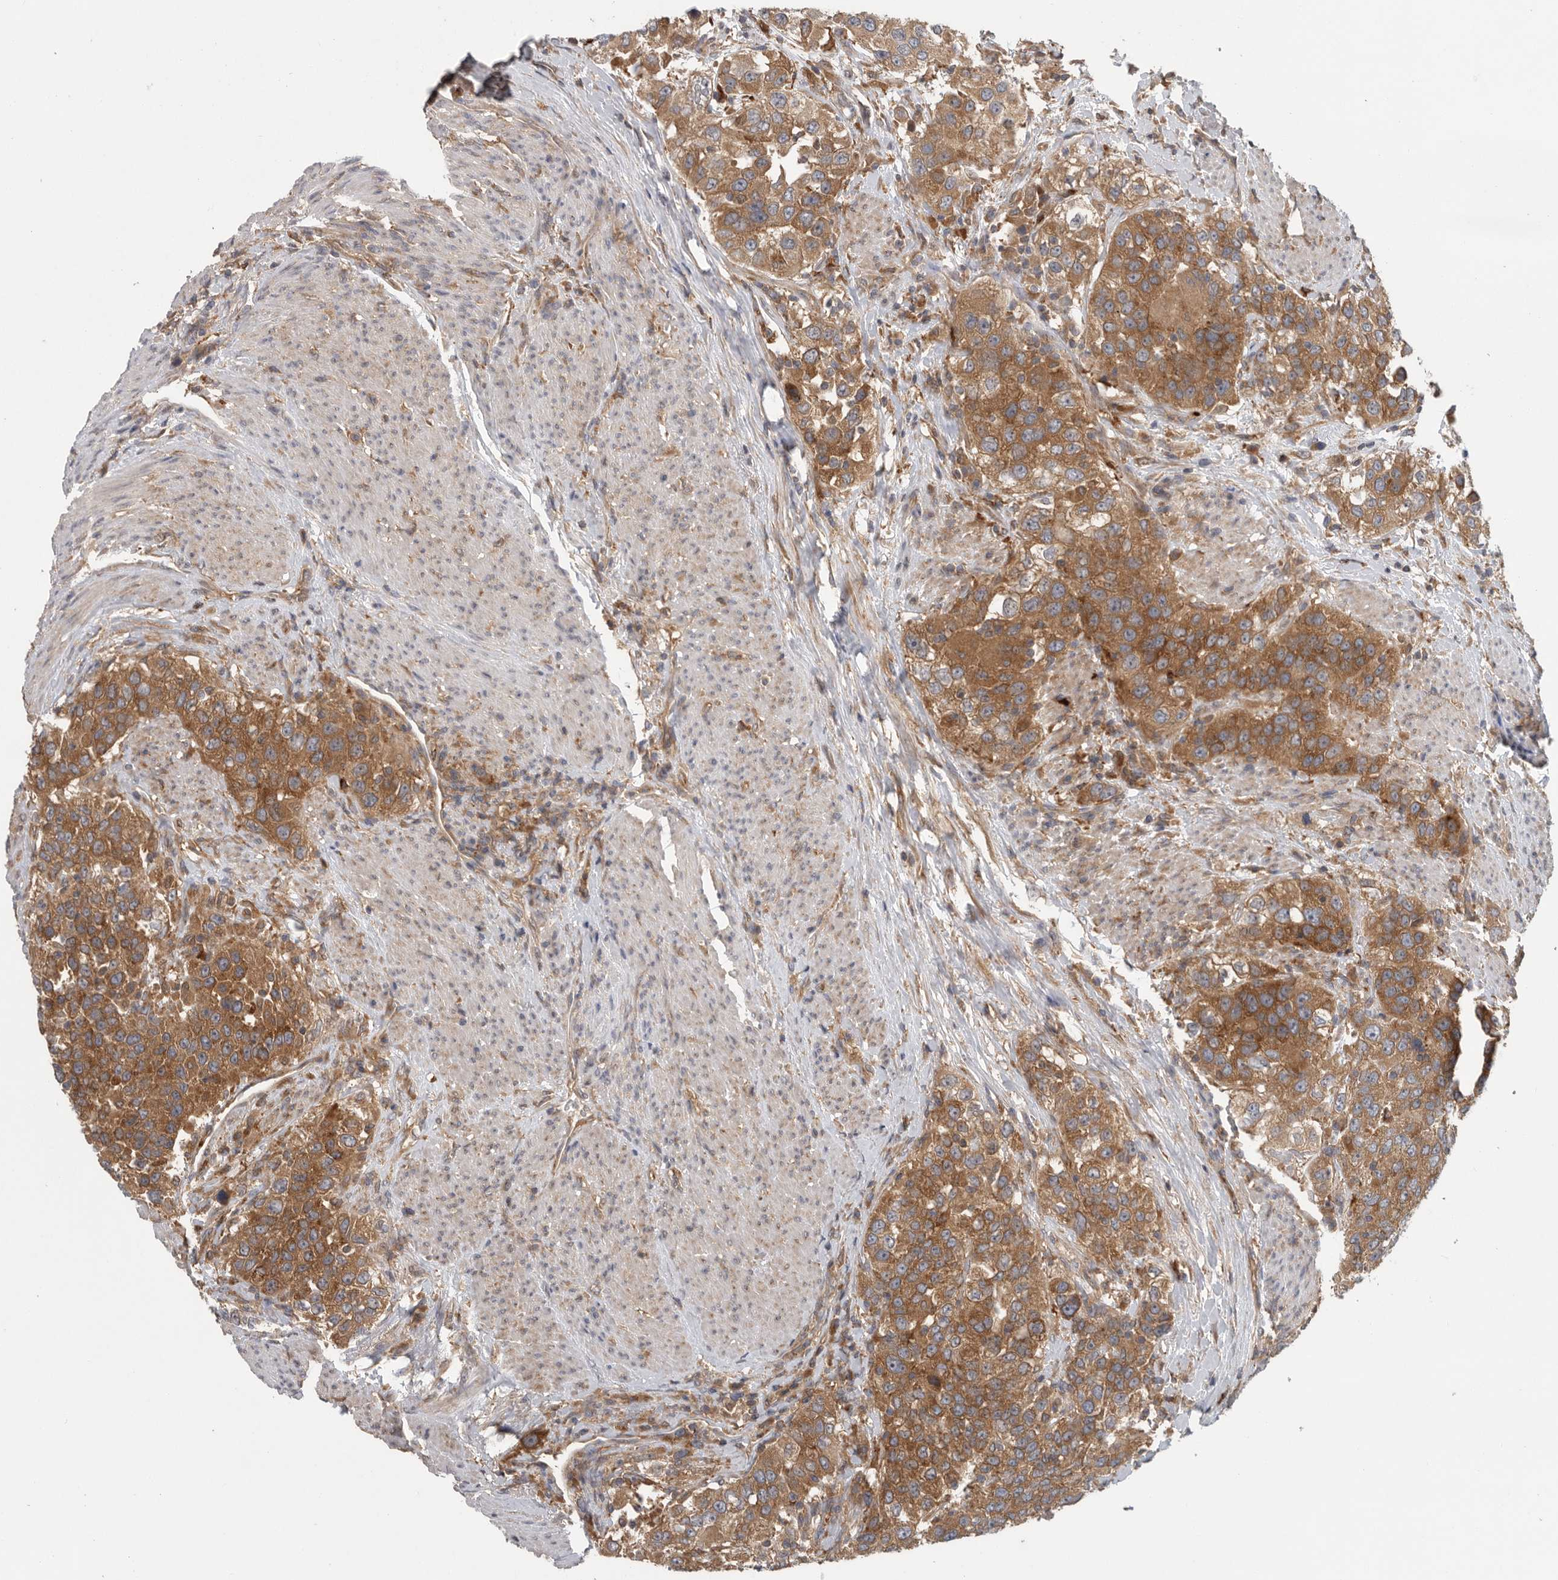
{"staining": {"intensity": "strong", "quantity": ">75%", "location": "cytoplasmic/membranous"}, "tissue": "urothelial cancer", "cell_type": "Tumor cells", "image_type": "cancer", "snomed": [{"axis": "morphology", "description": "Urothelial carcinoma, High grade"}, {"axis": "topography", "description": "Urinary bladder"}], "caption": "Protein analysis of high-grade urothelial carcinoma tissue displays strong cytoplasmic/membranous staining in approximately >75% of tumor cells. The protein is stained brown, and the nuclei are stained in blue (DAB IHC with brightfield microscopy, high magnification).", "gene": "C1orf109", "patient": {"sex": "female", "age": 80}}